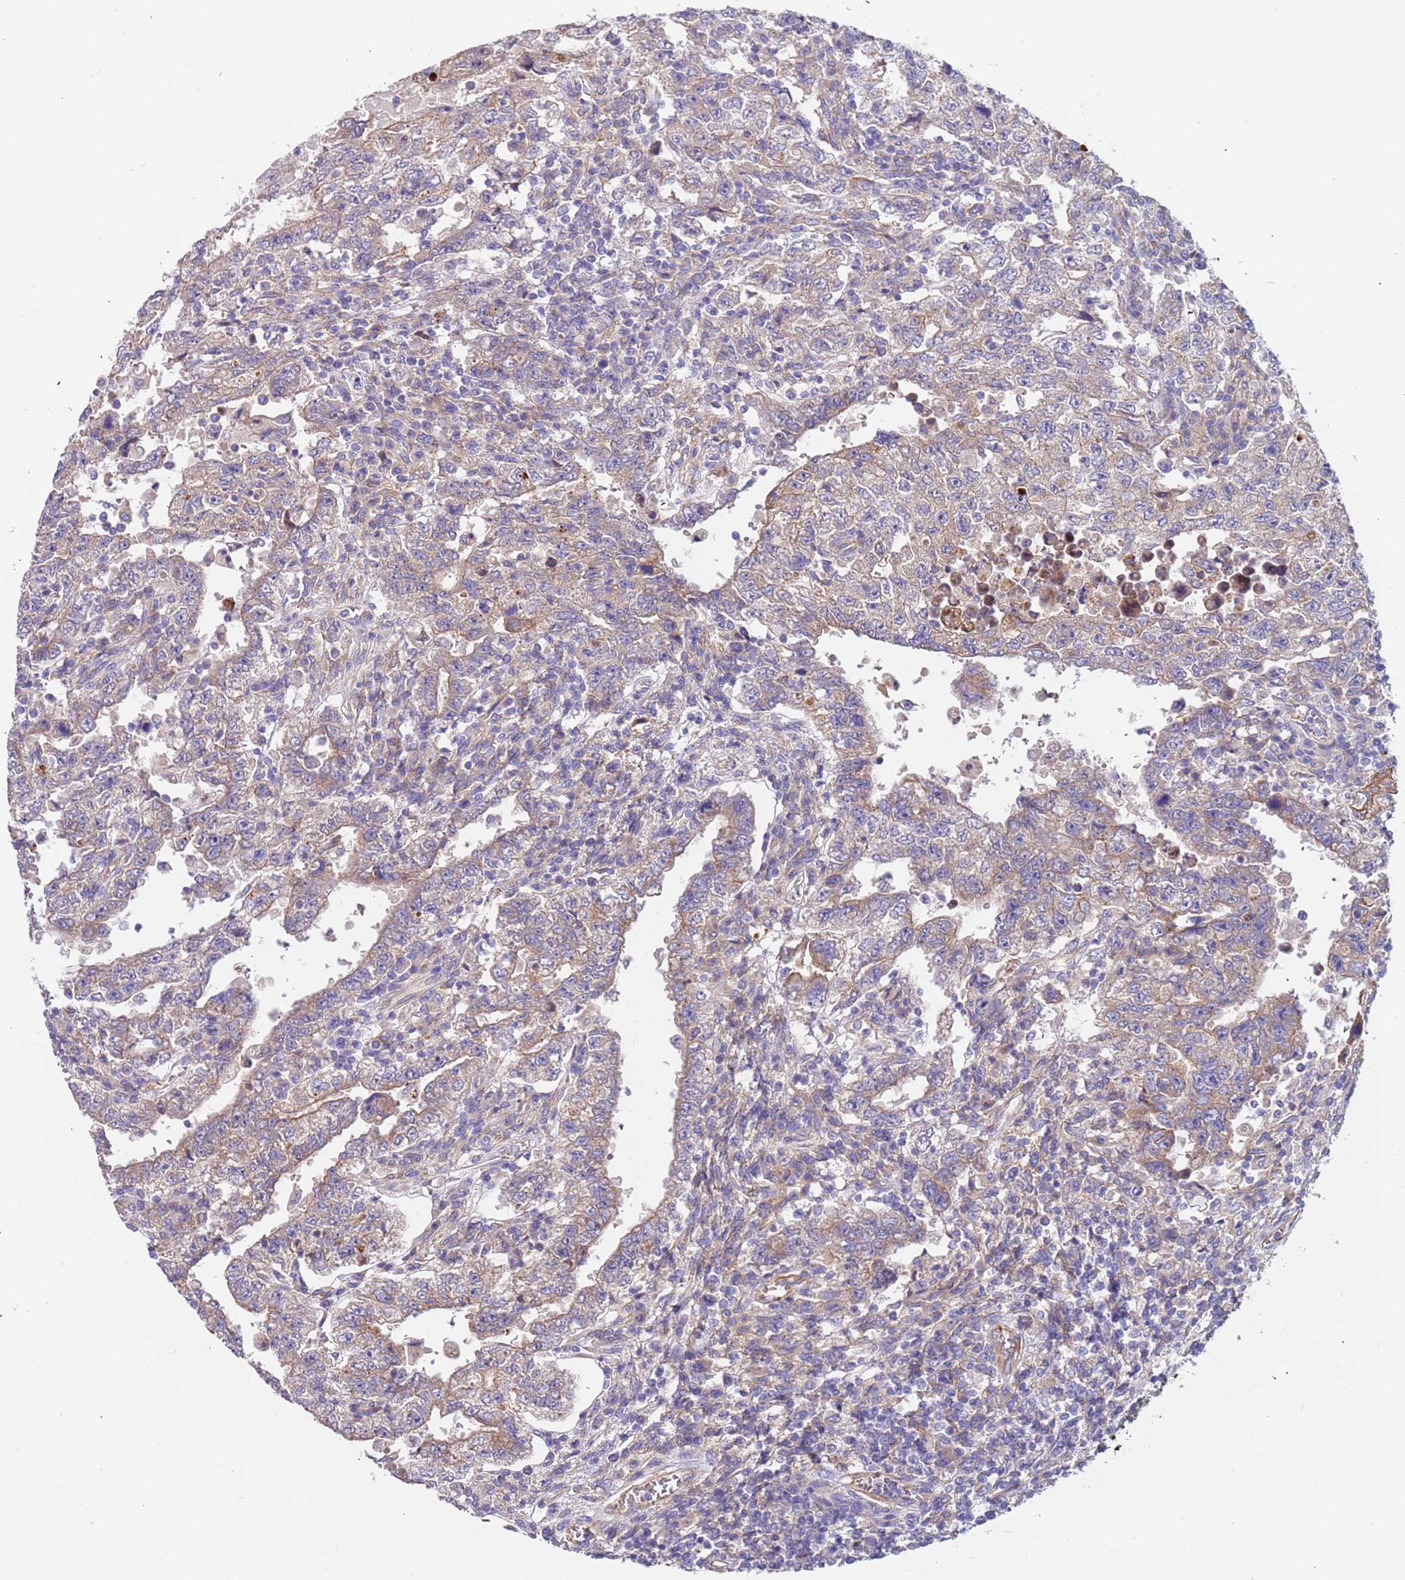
{"staining": {"intensity": "weak", "quantity": "25%-75%", "location": "cytoplasmic/membranous"}, "tissue": "testis cancer", "cell_type": "Tumor cells", "image_type": "cancer", "snomed": [{"axis": "morphology", "description": "Carcinoma, Embryonal, NOS"}, {"axis": "topography", "description": "Testis"}], "caption": "Immunohistochemical staining of testis cancer demonstrates low levels of weak cytoplasmic/membranous protein expression in about 25%-75% of tumor cells.", "gene": "LAMB4", "patient": {"sex": "male", "age": 26}}